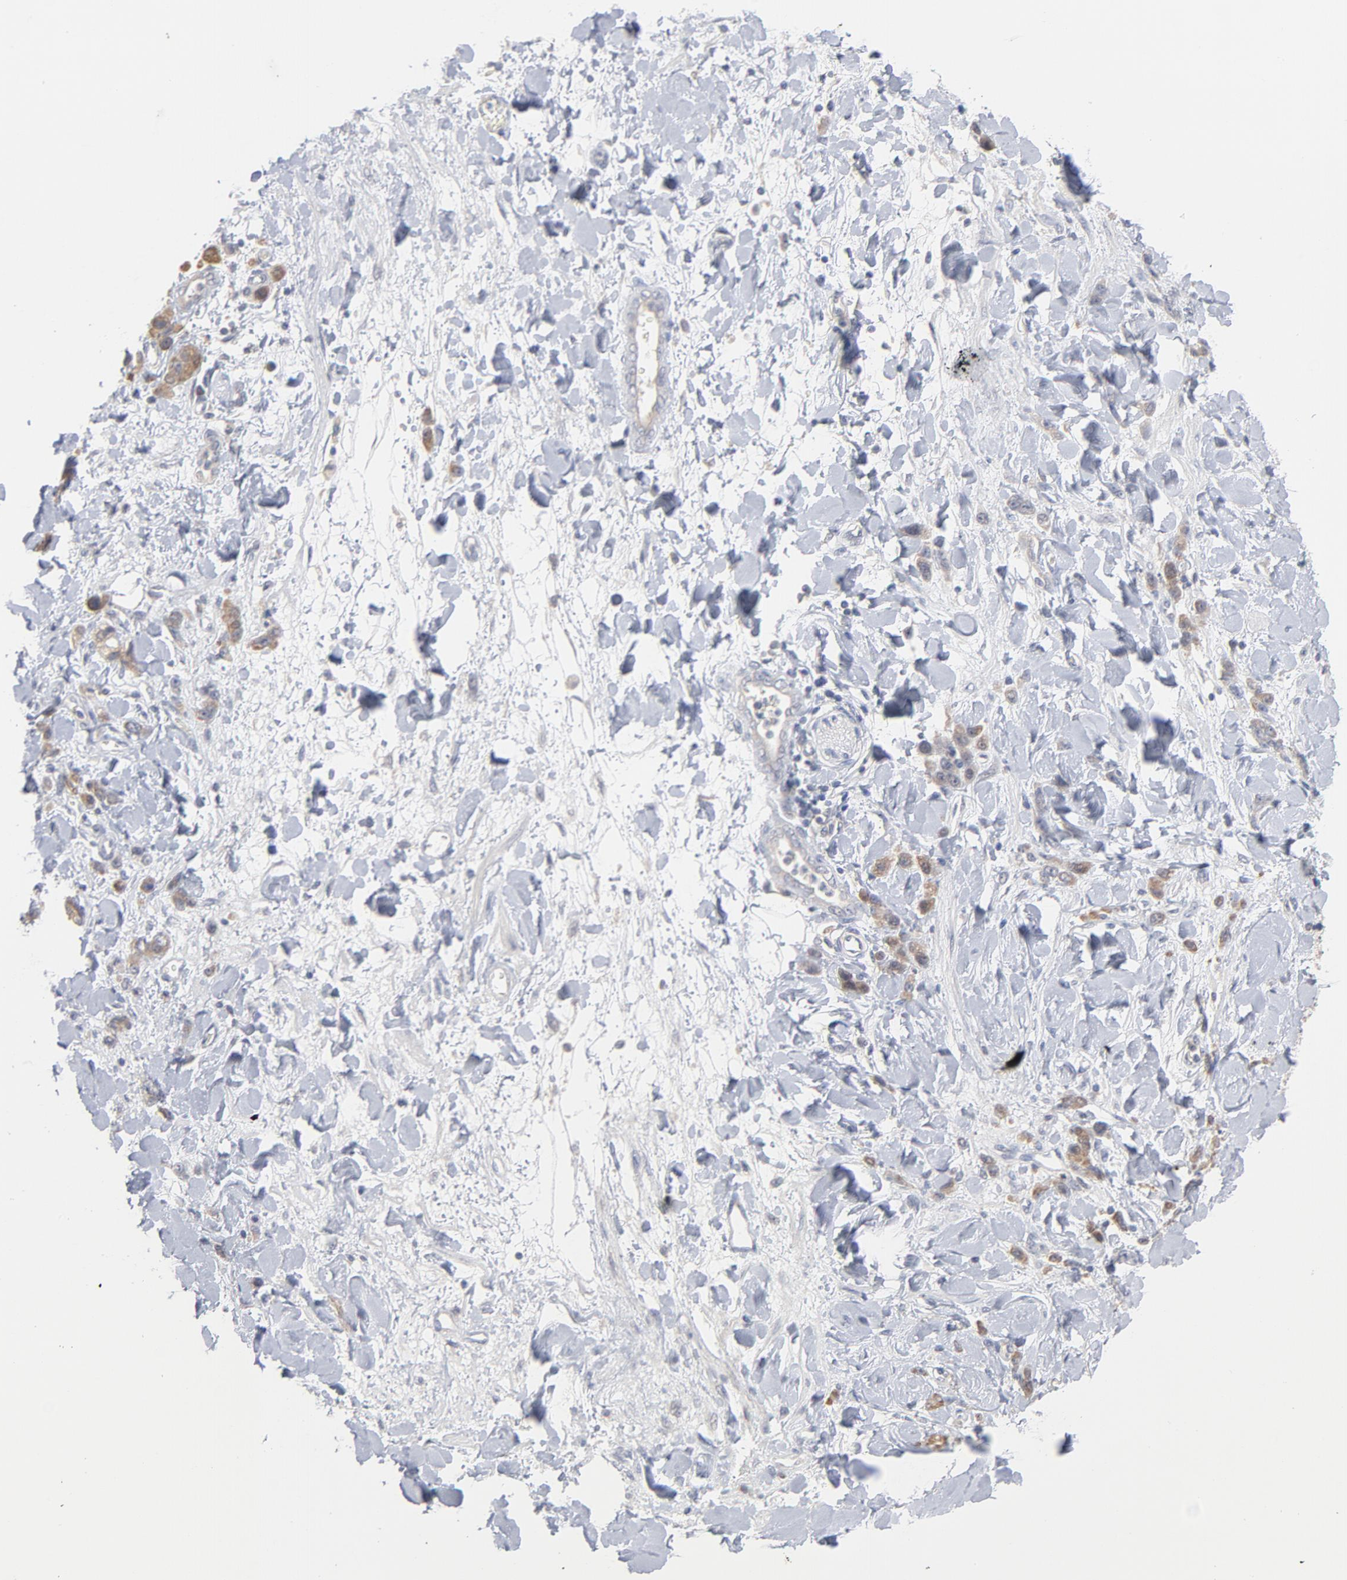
{"staining": {"intensity": "weak", "quantity": ">75%", "location": "cytoplasmic/membranous"}, "tissue": "stomach cancer", "cell_type": "Tumor cells", "image_type": "cancer", "snomed": [{"axis": "morphology", "description": "Normal tissue, NOS"}, {"axis": "morphology", "description": "Adenocarcinoma, NOS"}, {"axis": "topography", "description": "Stomach"}], "caption": "This is a photomicrograph of immunohistochemistry (IHC) staining of stomach cancer (adenocarcinoma), which shows weak positivity in the cytoplasmic/membranous of tumor cells.", "gene": "UBL4A", "patient": {"sex": "male", "age": 82}}